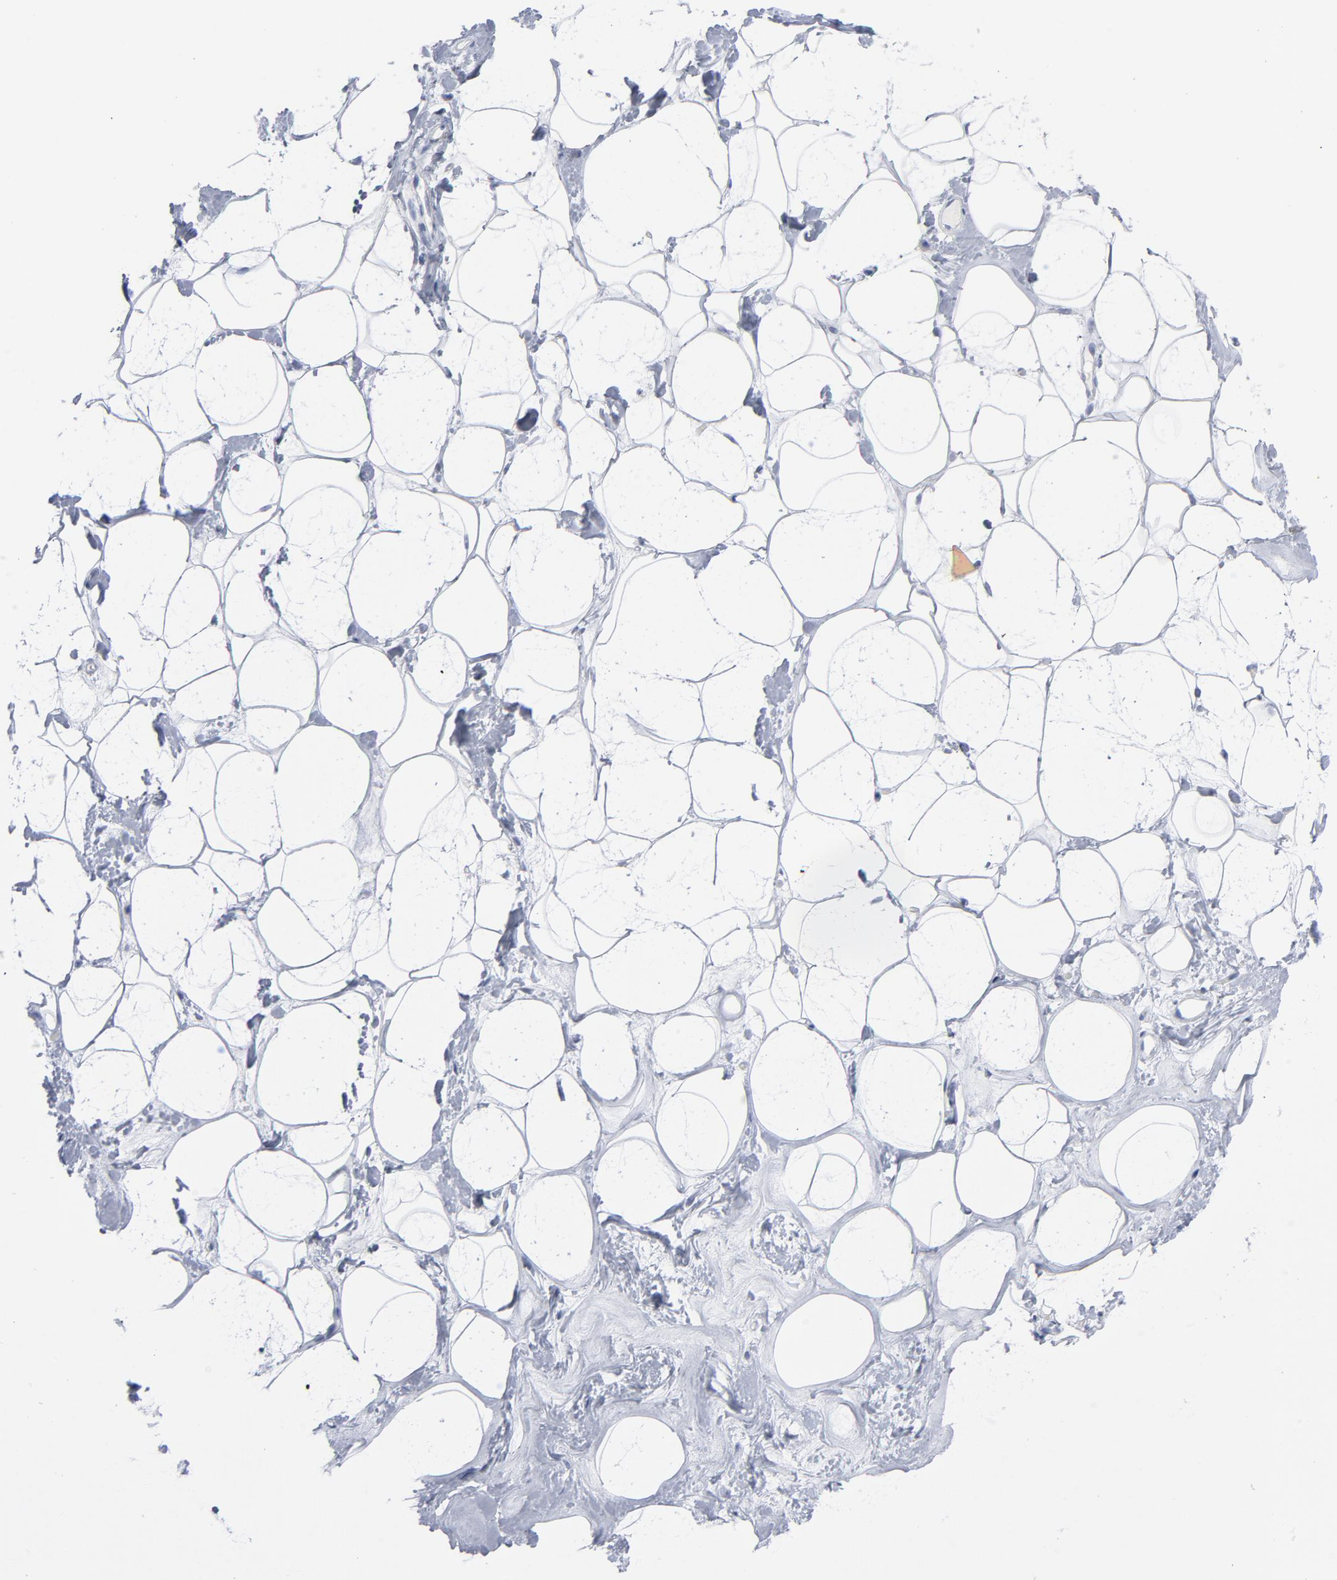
{"staining": {"intensity": "negative", "quantity": "none", "location": "none"}, "tissue": "breast", "cell_type": "Adipocytes", "image_type": "normal", "snomed": [{"axis": "morphology", "description": "Normal tissue, NOS"}, {"axis": "morphology", "description": "Fibrosis, NOS"}, {"axis": "topography", "description": "Breast"}], "caption": "Immunohistochemistry image of benign breast: human breast stained with DAB displays no significant protein positivity in adipocytes.", "gene": "P2RY8", "patient": {"sex": "female", "age": 39}}